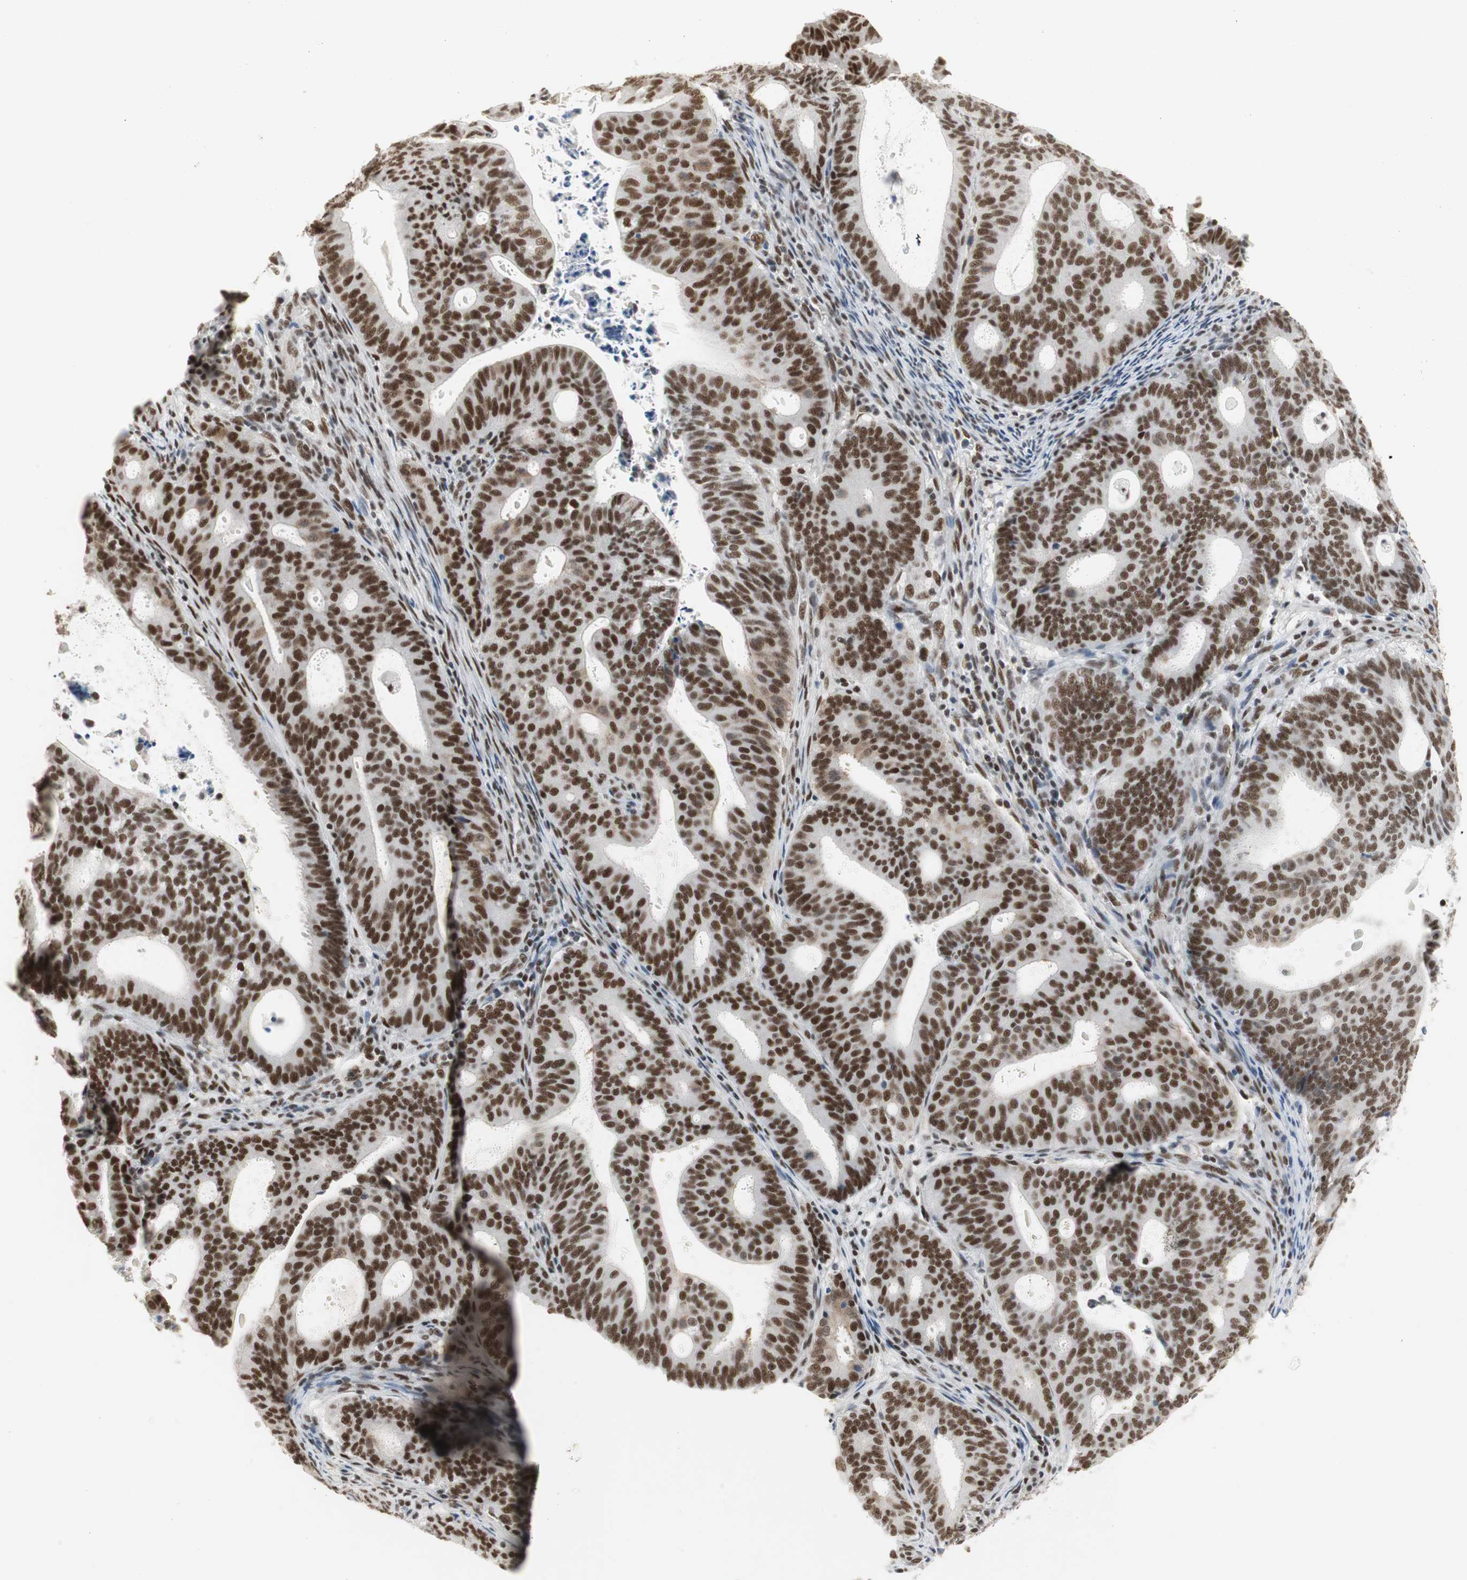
{"staining": {"intensity": "strong", "quantity": ">75%", "location": "nuclear"}, "tissue": "endometrial cancer", "cell_type": "Tumor cells", "image_type": "cancer", "snomed": [{"axis": "morphology", "description": "Adenocarcinoma, NOS"}, {"axis": "topography", "description": "Uterus"}], "caption": "Adenocarcinoma (endometrial) stained with immunohistochemistry (IHC) exhibits strong nuclear expression in about >75% of tumor cells.", "gene": "RTF1", "patient": {"sex": "female", "age": 83}}